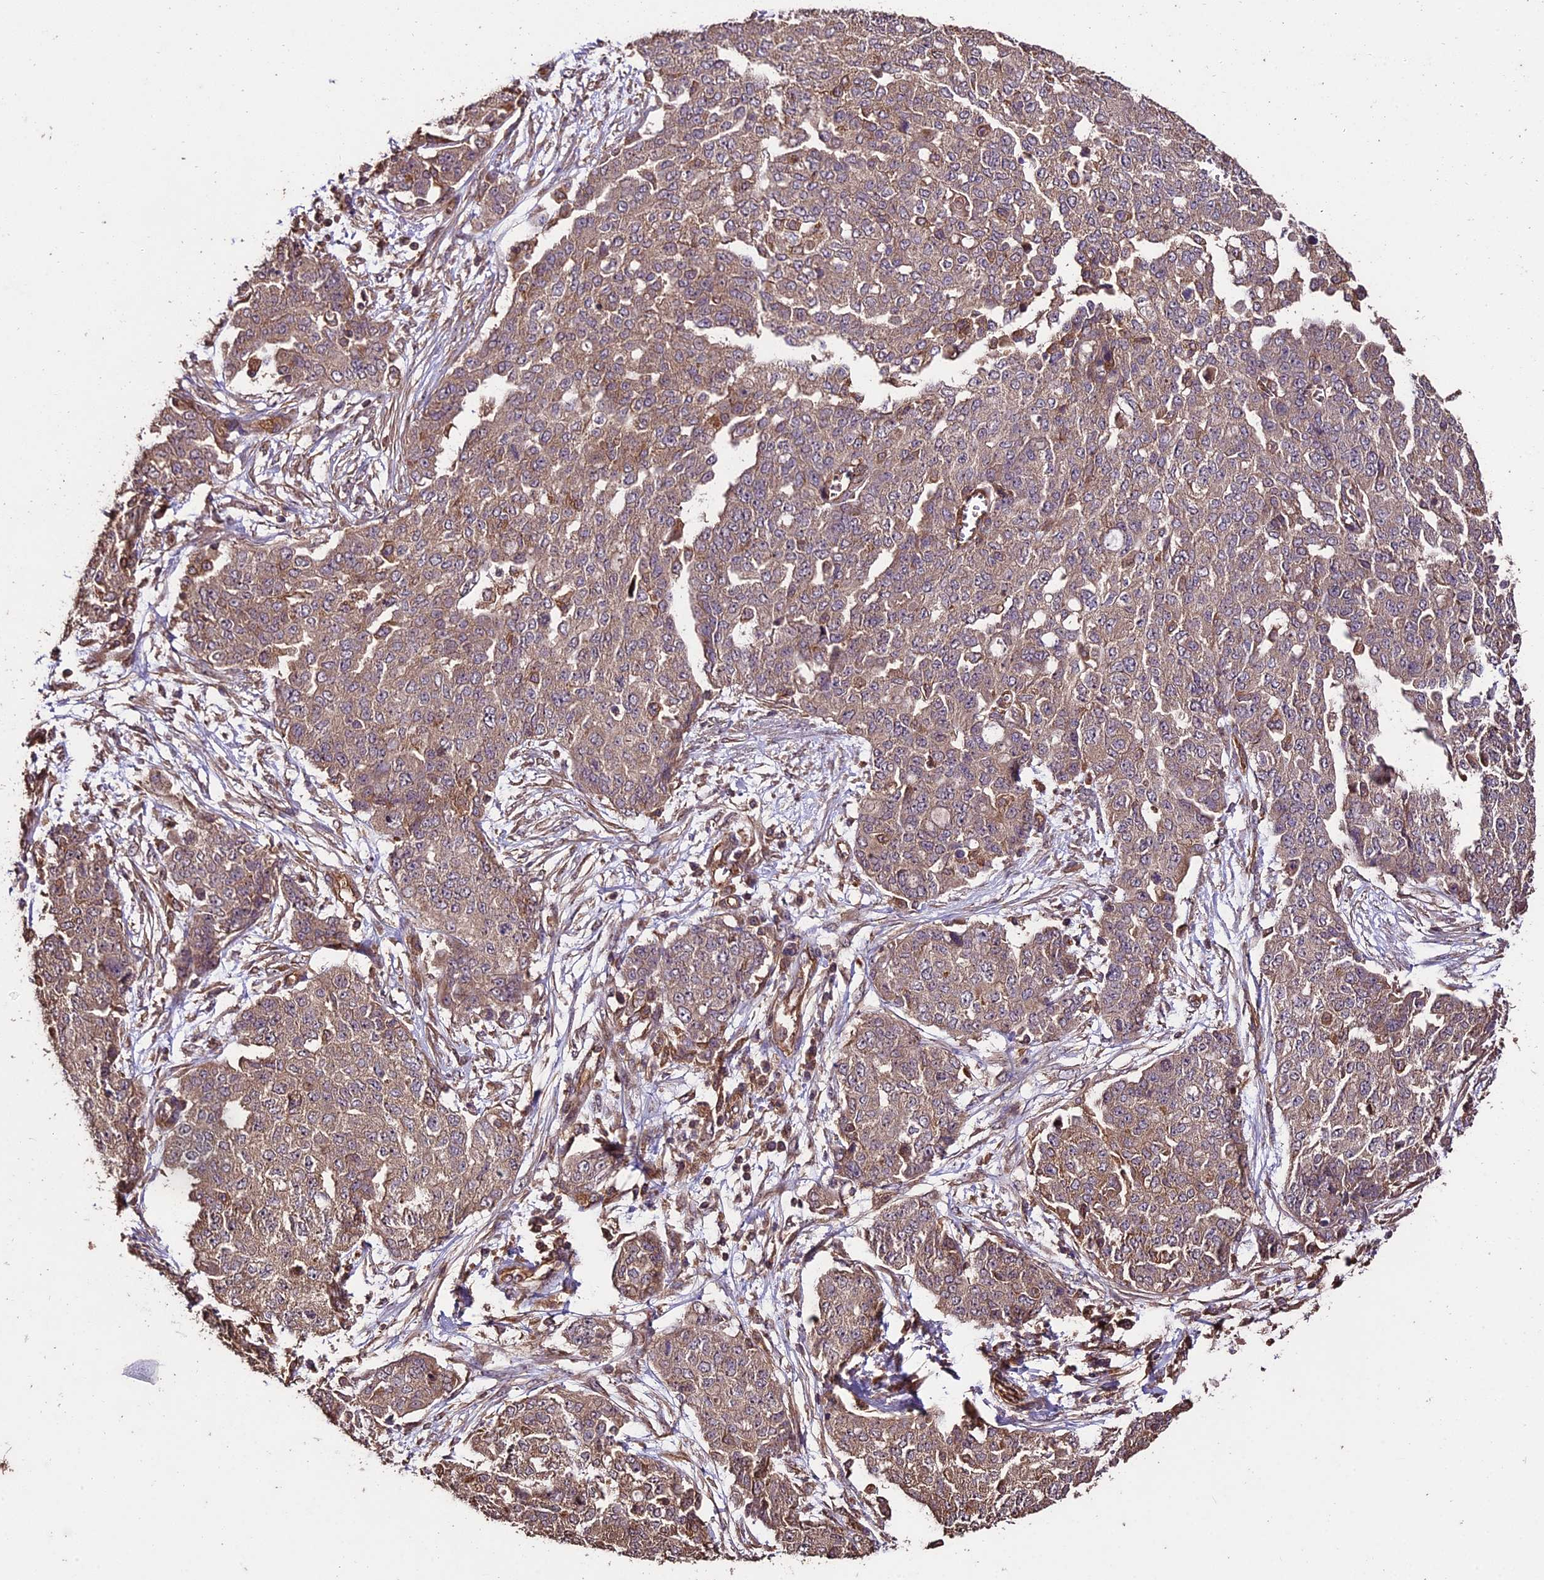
{"staining": {"intensity": "weak", "quantity": ">75%", "location": "cytoplasmic/membranous"}, "tissue": "ovarian cancer", "cell_type": "Tumor cells", "image_type": "cancer", "snomed": [{"axis": "morphology", "description": "Cystadenocarcinoma, serous, NOS"}, {"axis": "topography", "description": "Soft tissue"}, {"axis": "topography", "description": "Ovary"}], "caption": "An immunohistochemistry (IHC) micrograph of tumor tissue is shown. Protein staining in brown shows weak cytoplasmic/membranous positivity in ovarian serous cystadenocarcinoma within tumor cells.", "gene": "TTLL10", "patient": {"sex": "female", "age": 57}}